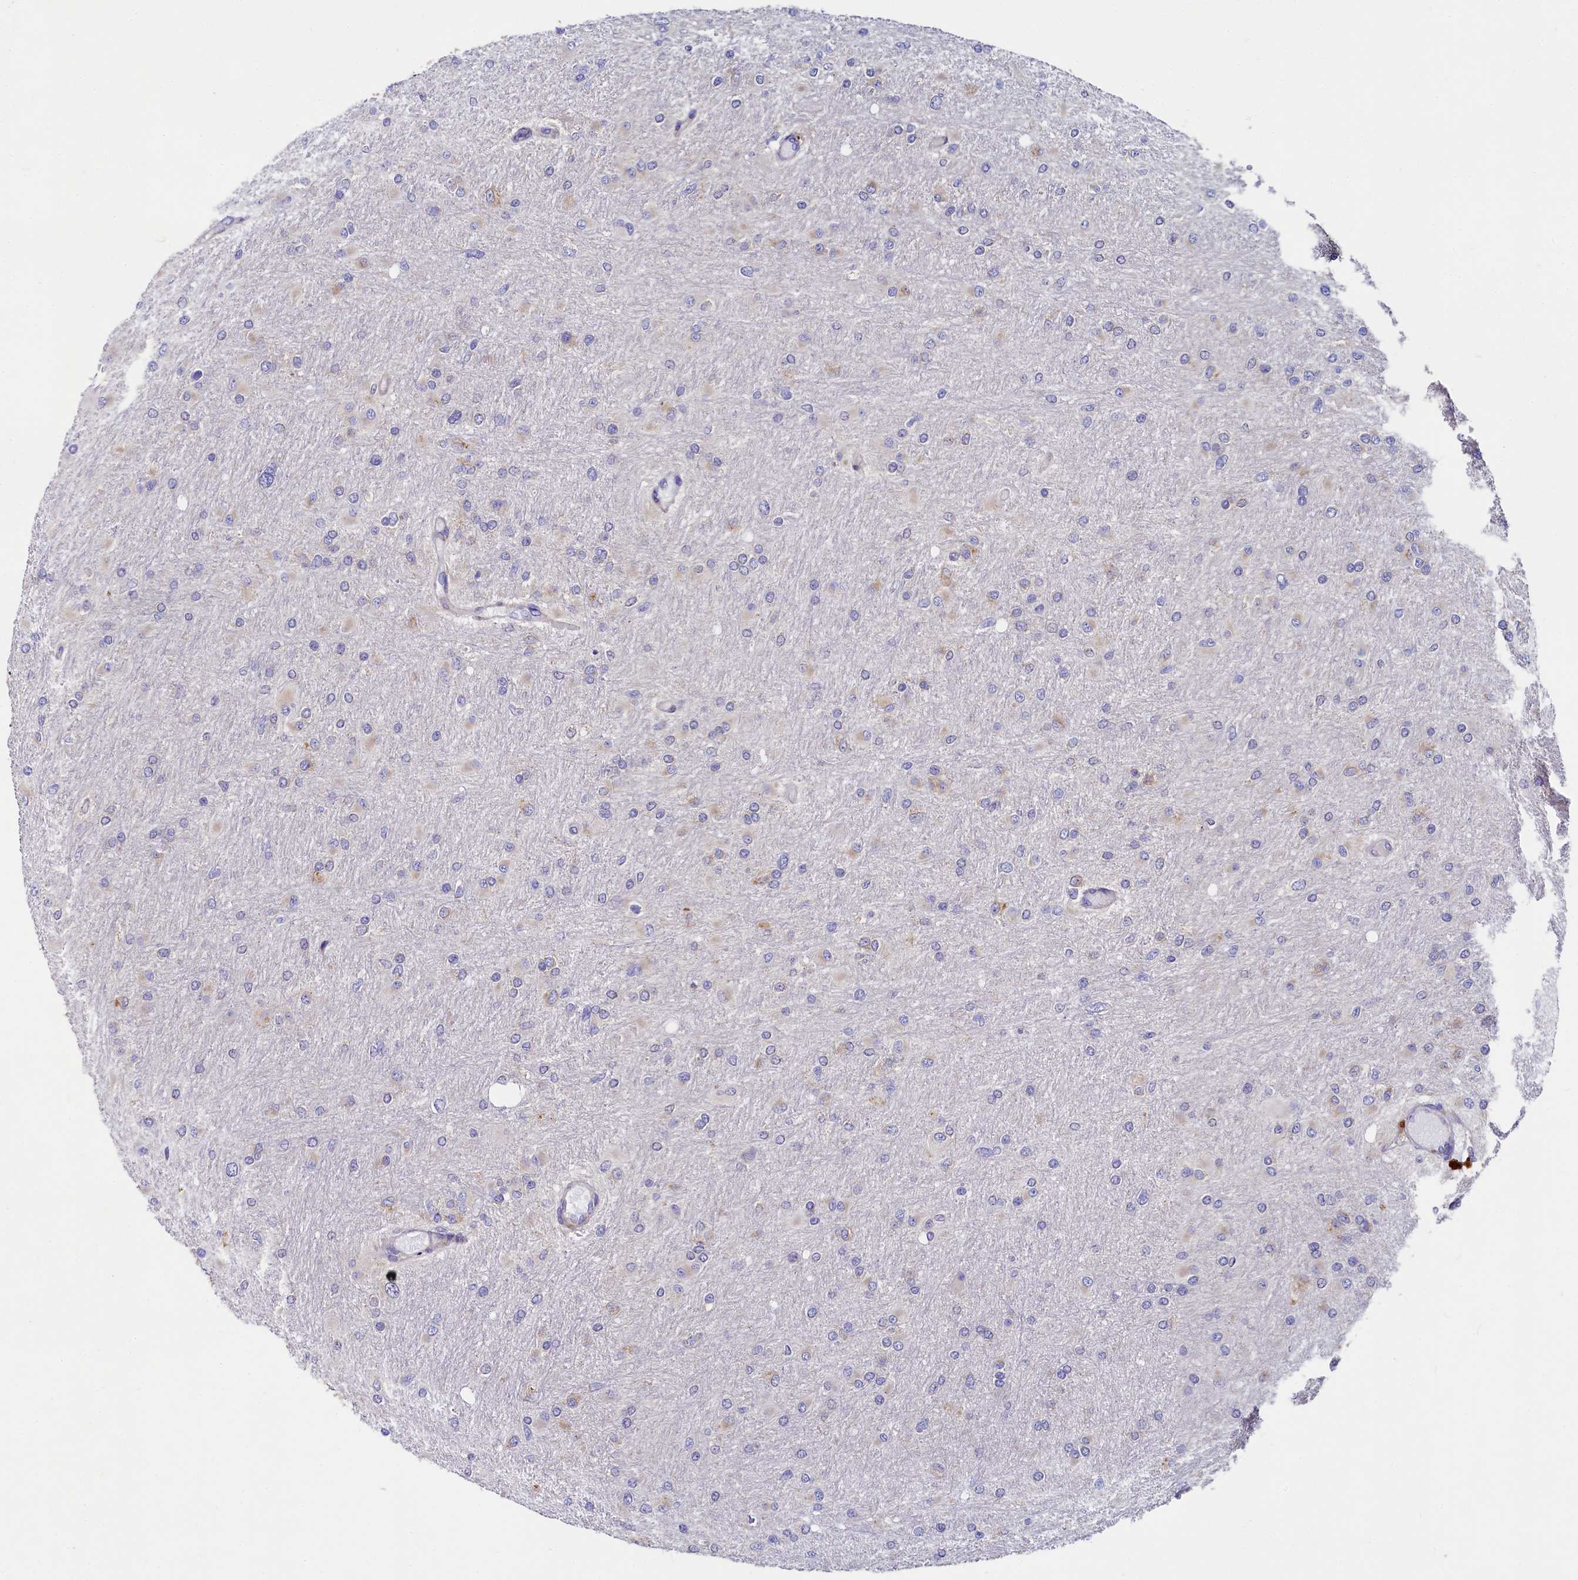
{"staining": {"intensity": "weak", "quantity": "<25%", "location": "cytoplasmic/membranous"}, "tissue": "glioma", "cell_type": "Tumor cells", "image_type": "cancer", "snomed": [{"axis": "morphology", "description": "Glioma, malignant, High grade"}, {"axis": "topography", "description": "Cerebral cortex"}], "caption": "Immunohistochemistry (IHC) image of neoplastic tissue: high-grade glioma (malignant) stained with DAB displays no significant protein staining in tumor cells.", "gene": "QARS1", "patient": {"sex": "female", "age": 36}}